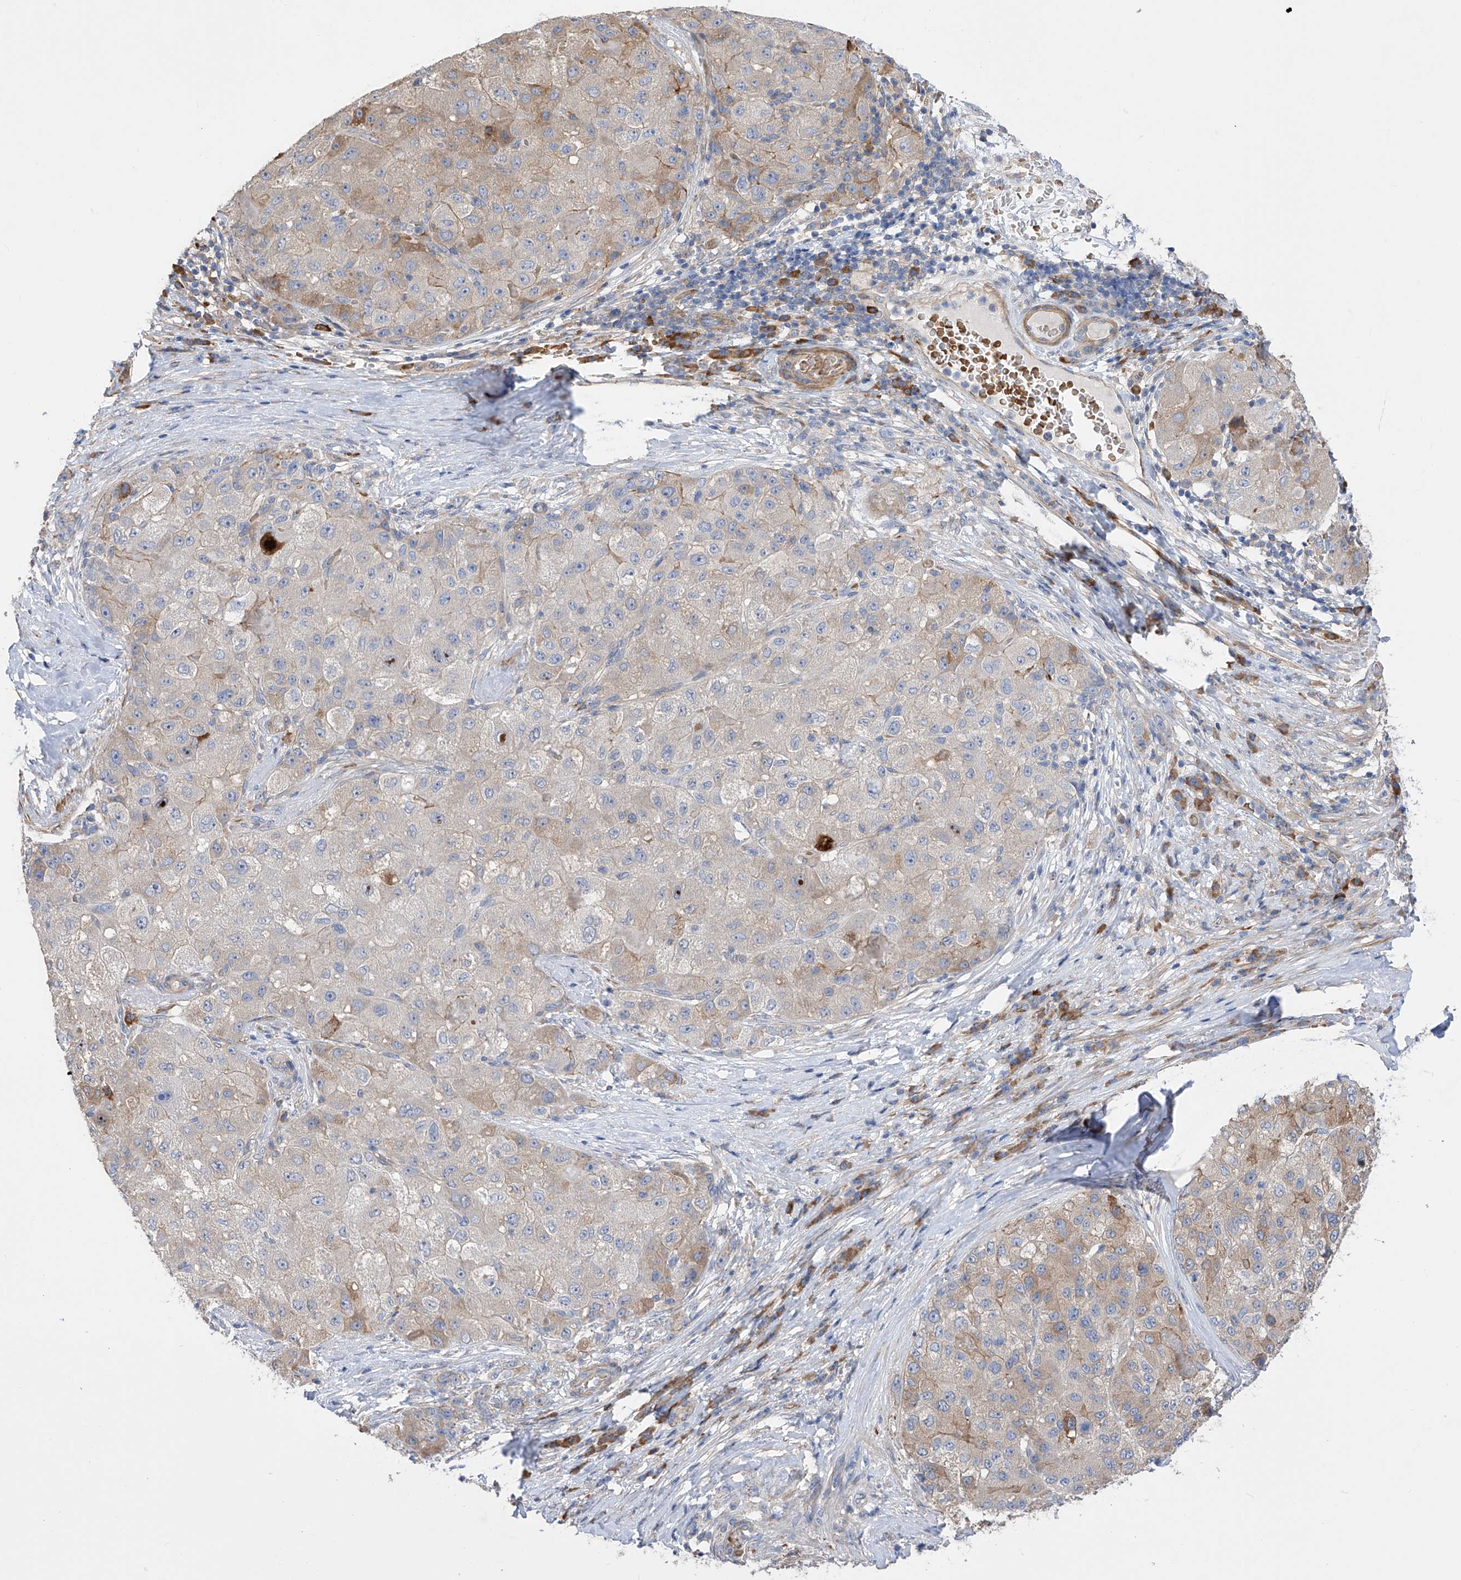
{"staining": {"intensity": "moderate", "quantity": "<25%", "location": "cytoplasmic/membranous"}, "tissue": "liver cancer", "cell_type": "Tumor cells", "image_type": "cancer", "snomed": [{"axis": "morphology", "description": "Carcinoma, Hepatocellular, NOS"}, {"axis": "topography", "description": "Liver"}], "caption": "Immunohistochemistry (IHC) image of neoplastic tissue: human liver cancer (hepatocellular carcinoma) stained using immunohistochemistry shows low levels of moderate protein expression localized specifically in the cytoplasmic/membranous of tumor cells, appearing as a cytoplasmic/membranous brown color.", "gene": "NFATC4", "patient": {"sex": "male", "age": 80}}